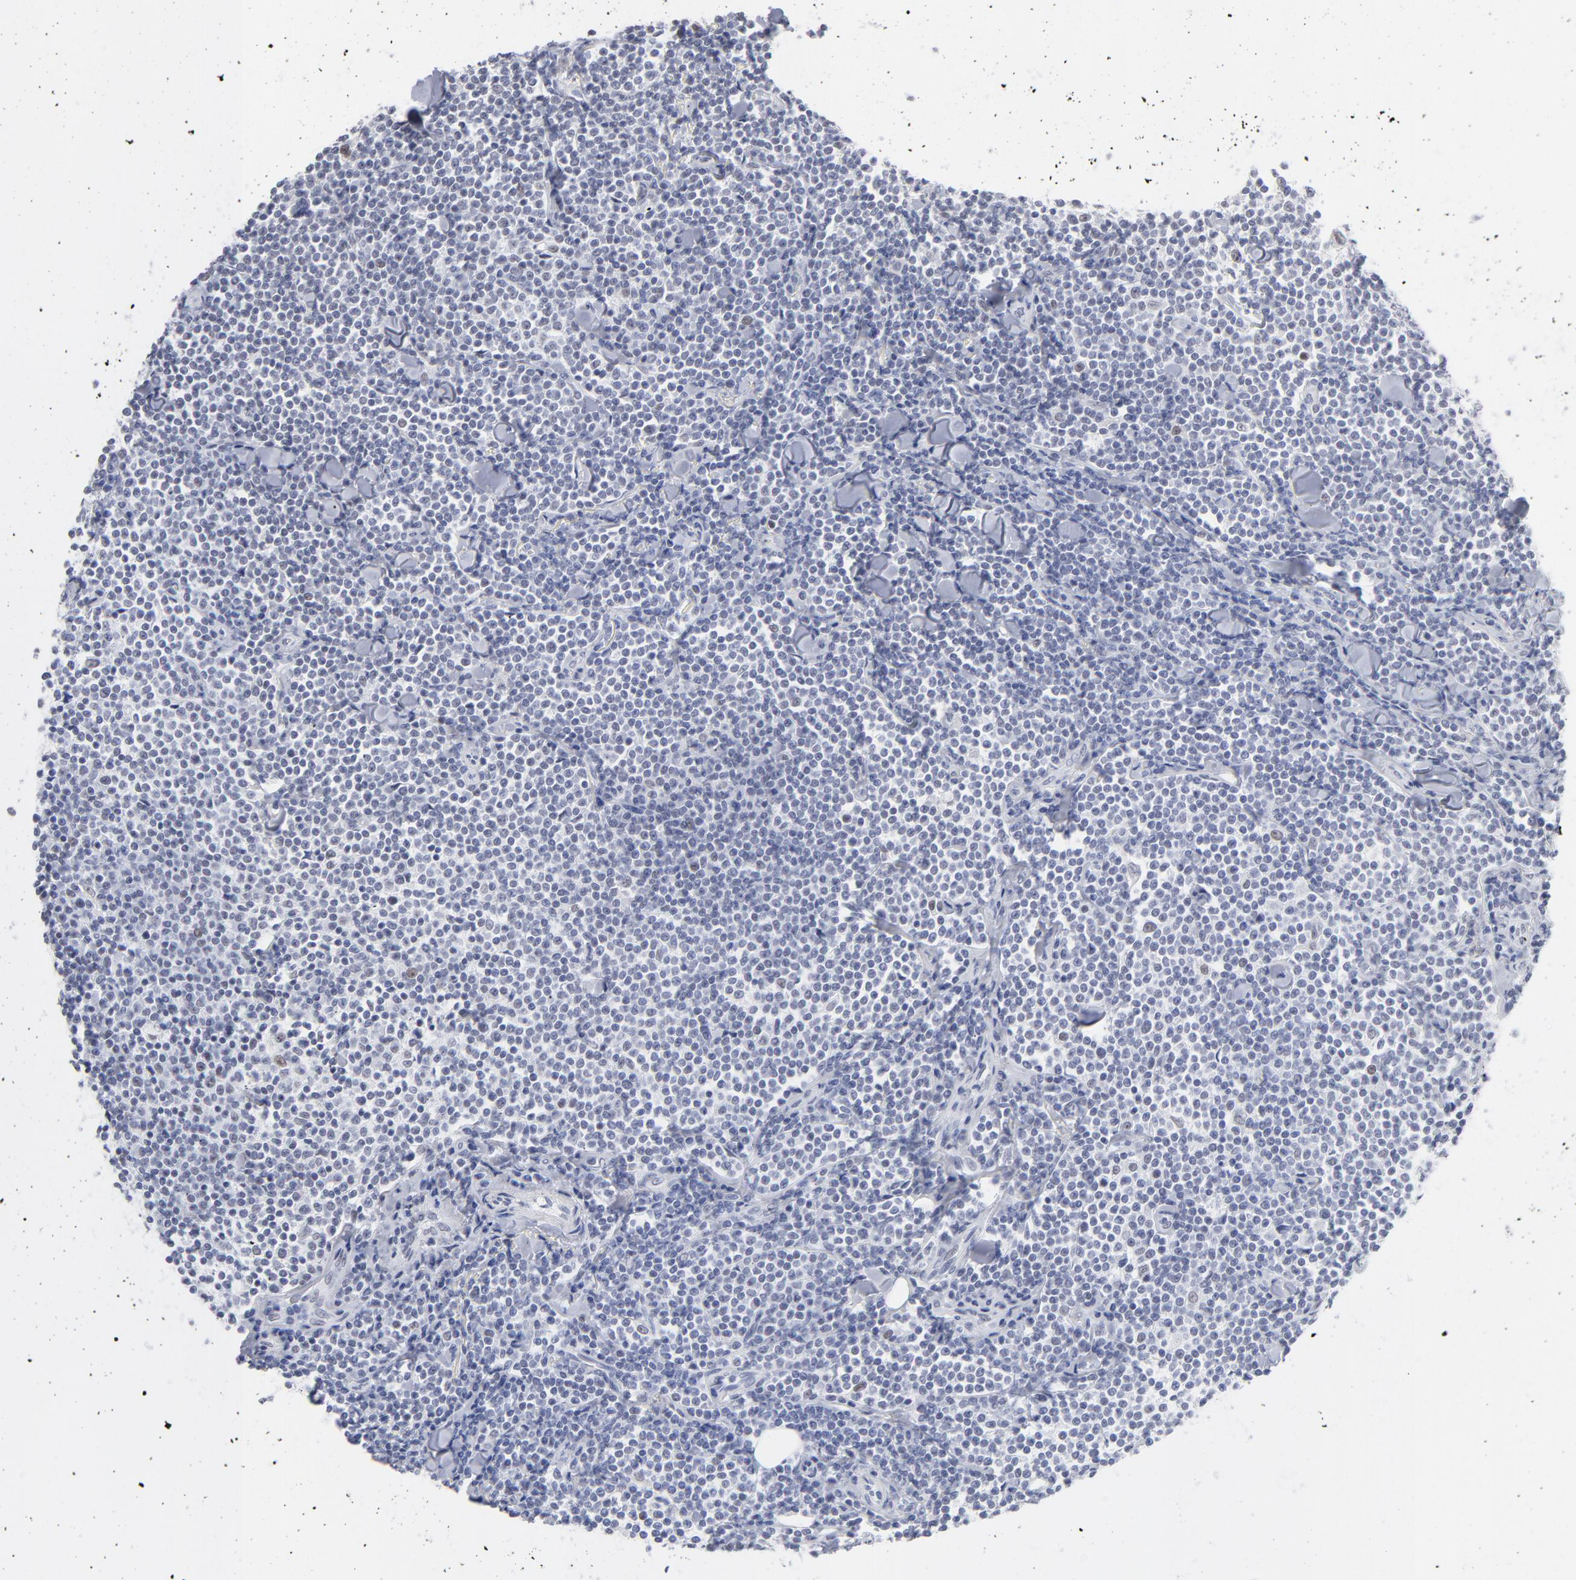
{"staining": {"intensity": "weak", "quantity": "<25%", "location": "nuclear"}, "tissue": "lymphoma", "cell_type": "Tumor cells", "image_type": "cancer", "snomed": [{"axis": "morphology", "description": "Malignant lymphoma, non-Hodgkin's type, Low grade"}, {"axis": "topography", "description": "Soft tissue"}], "caption": "IHC image of lymphoma stained for a protein (brown), which shows no staining in tumor cells.", "gene": "SNRPB", "patient": {"sex": "male", "age": 92}}